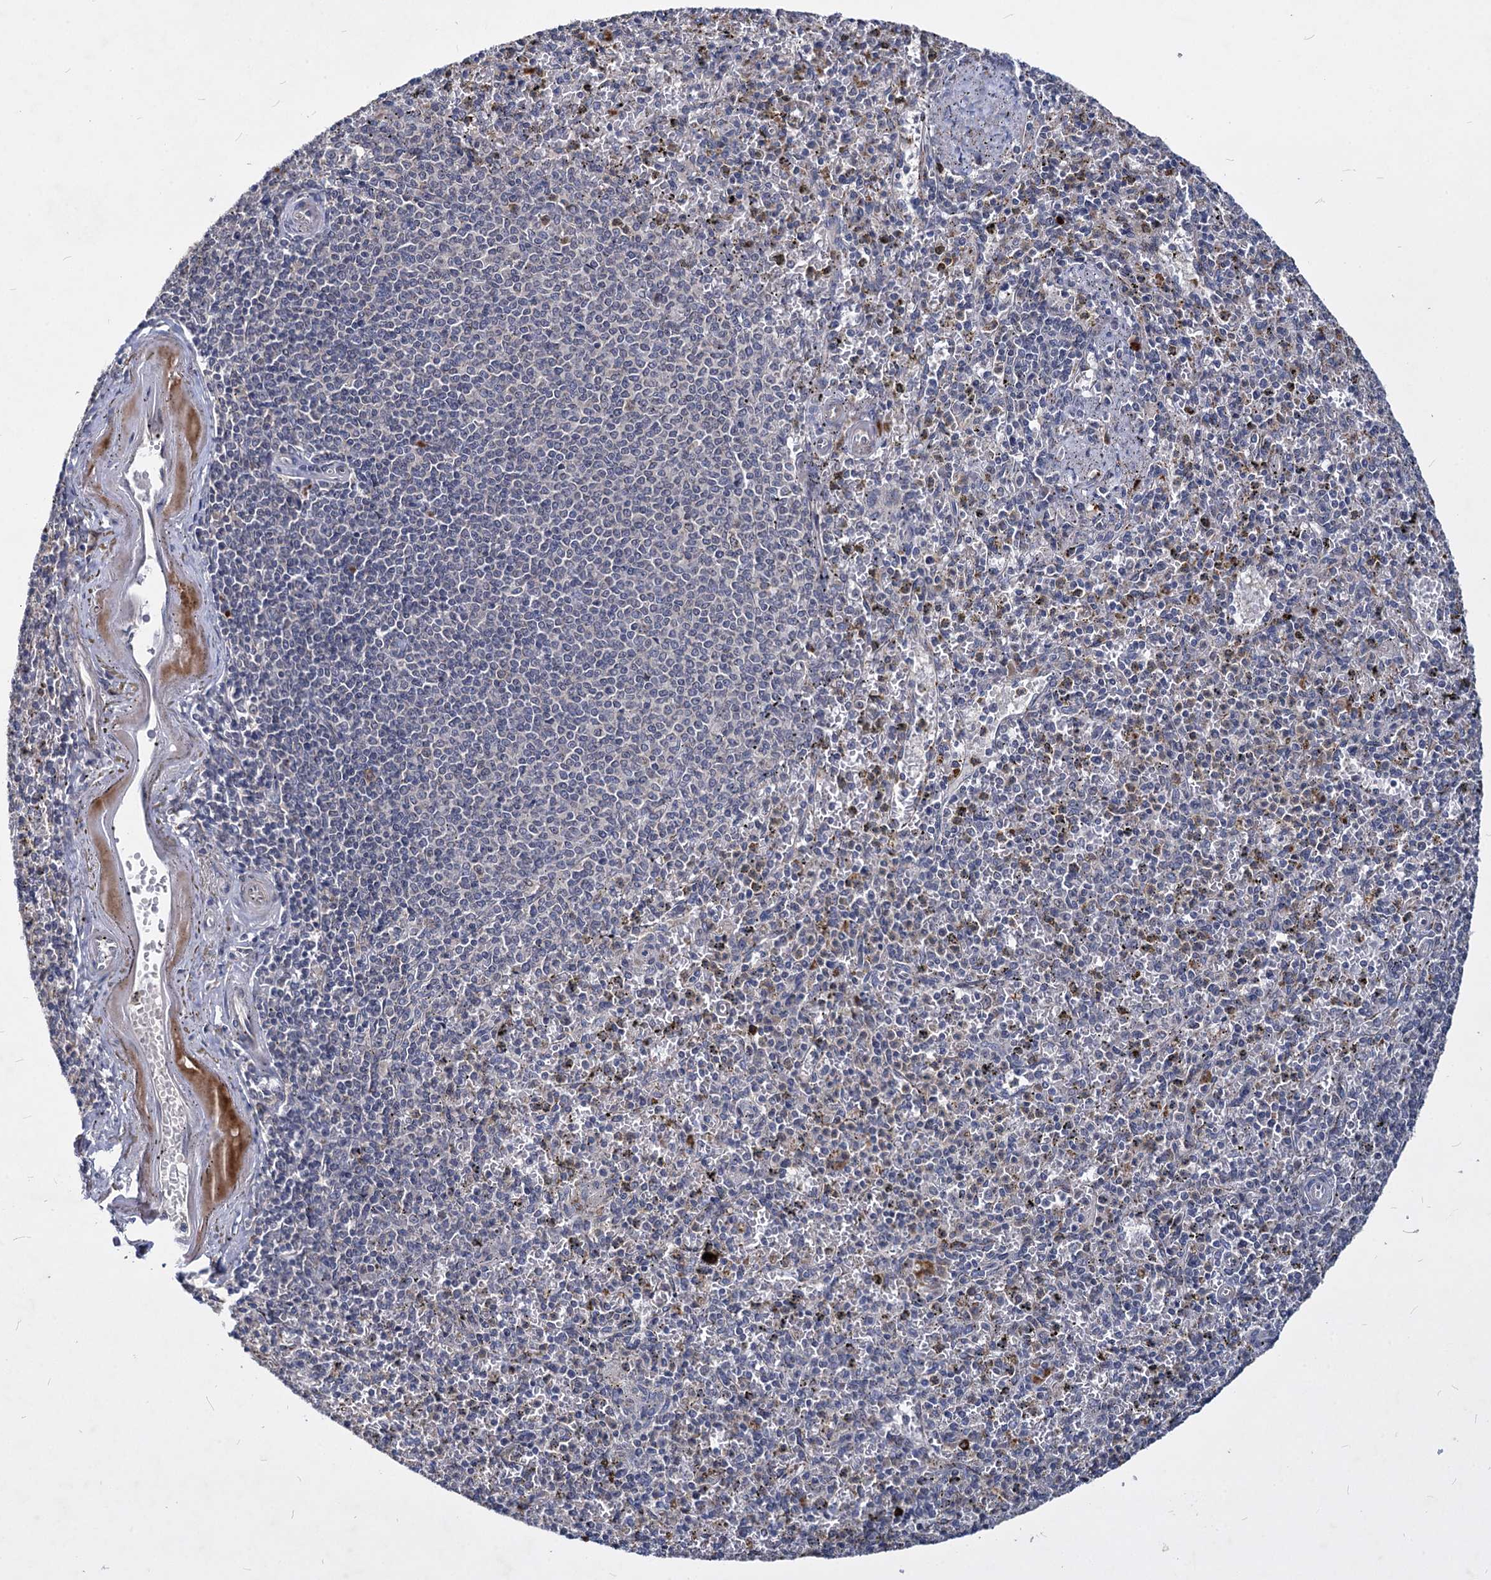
{"staining": {"intensity": "negative", "quantity": "none", "location": "none"}, "tissue": "spleen", "cell_type": "Cells in red pulp", "image_type": "normal", "snomed": [{"axis": "morphology", "description": "Normal tissue, NOS"}, {"axis": "topography", "description": "Spleen"}], "caption": "An image of human spleen is negative for staining in cells in red pulp. Brightfield microscopy of IHC stained with DAB (brown) and hematoxylin (blue), captured at high magnification.", "gene": "C11orf86", "patient": {"sex": "male", "age": 72}}